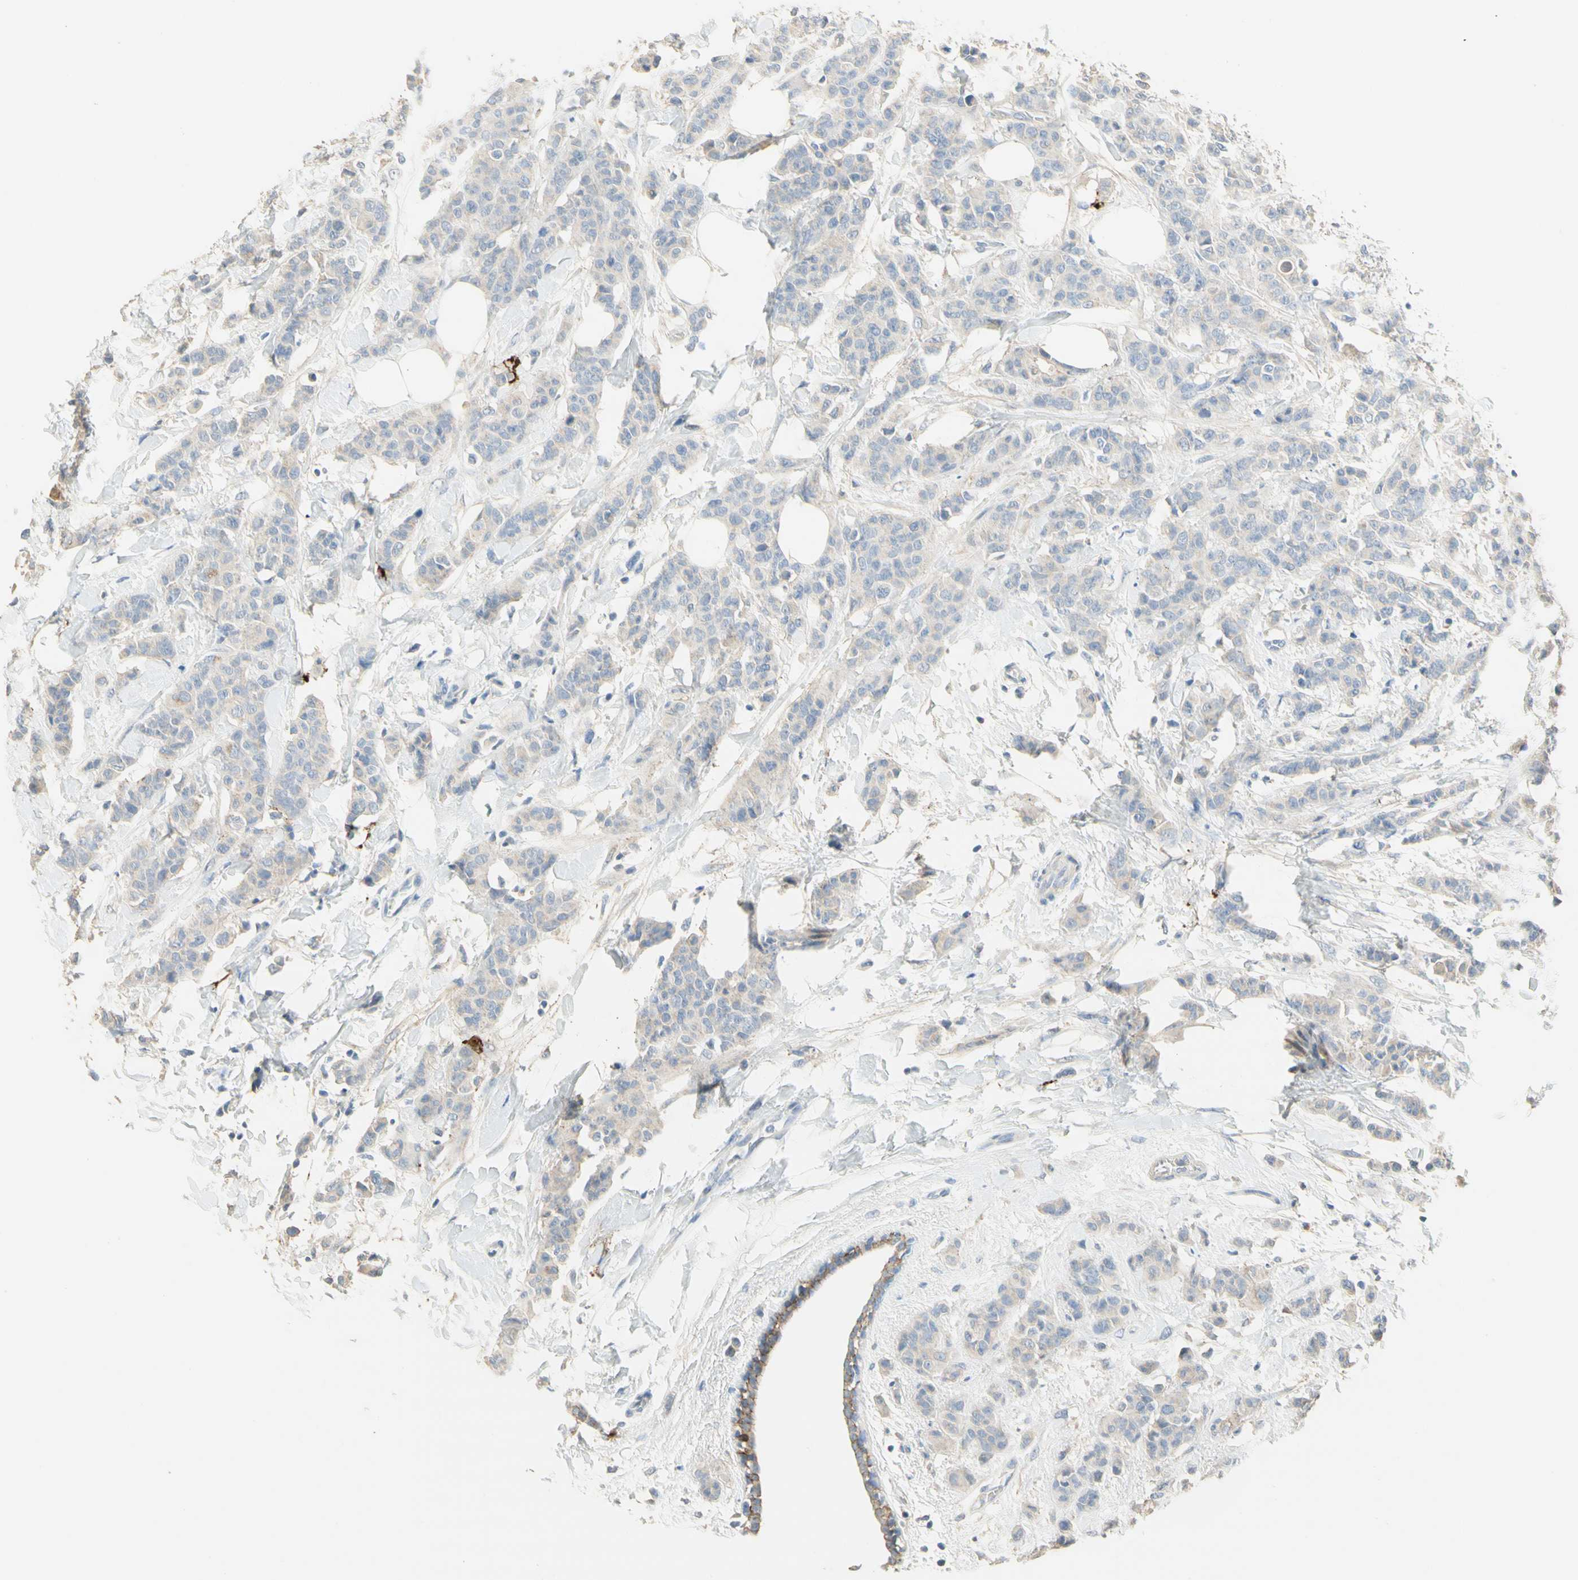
{"staining": {"intensity": "weak", "quantity": ">75%", "location": "none"}, "tissue": "breast cancer", "cell_type": "Tumor cells", "image_type": "cancer", "snomed": [{"axis": "morphology", "description": "Normal tissue, NOS"}, {"axis": "morphology", "description": "Duct carcinoma"}, {"axis": "topography", "description": "Breast"}], "caption": "Protein staining of breast invasive ductal carcinoma tissue shows weak None staining in about >75% of tumor cells. (DAB (3,3'-diaminobenzidine) = brown stain, brightfield microscopy at high magnification).", "gene": "NECTIN4", "patient": {"sex": "female", "age": 40}}